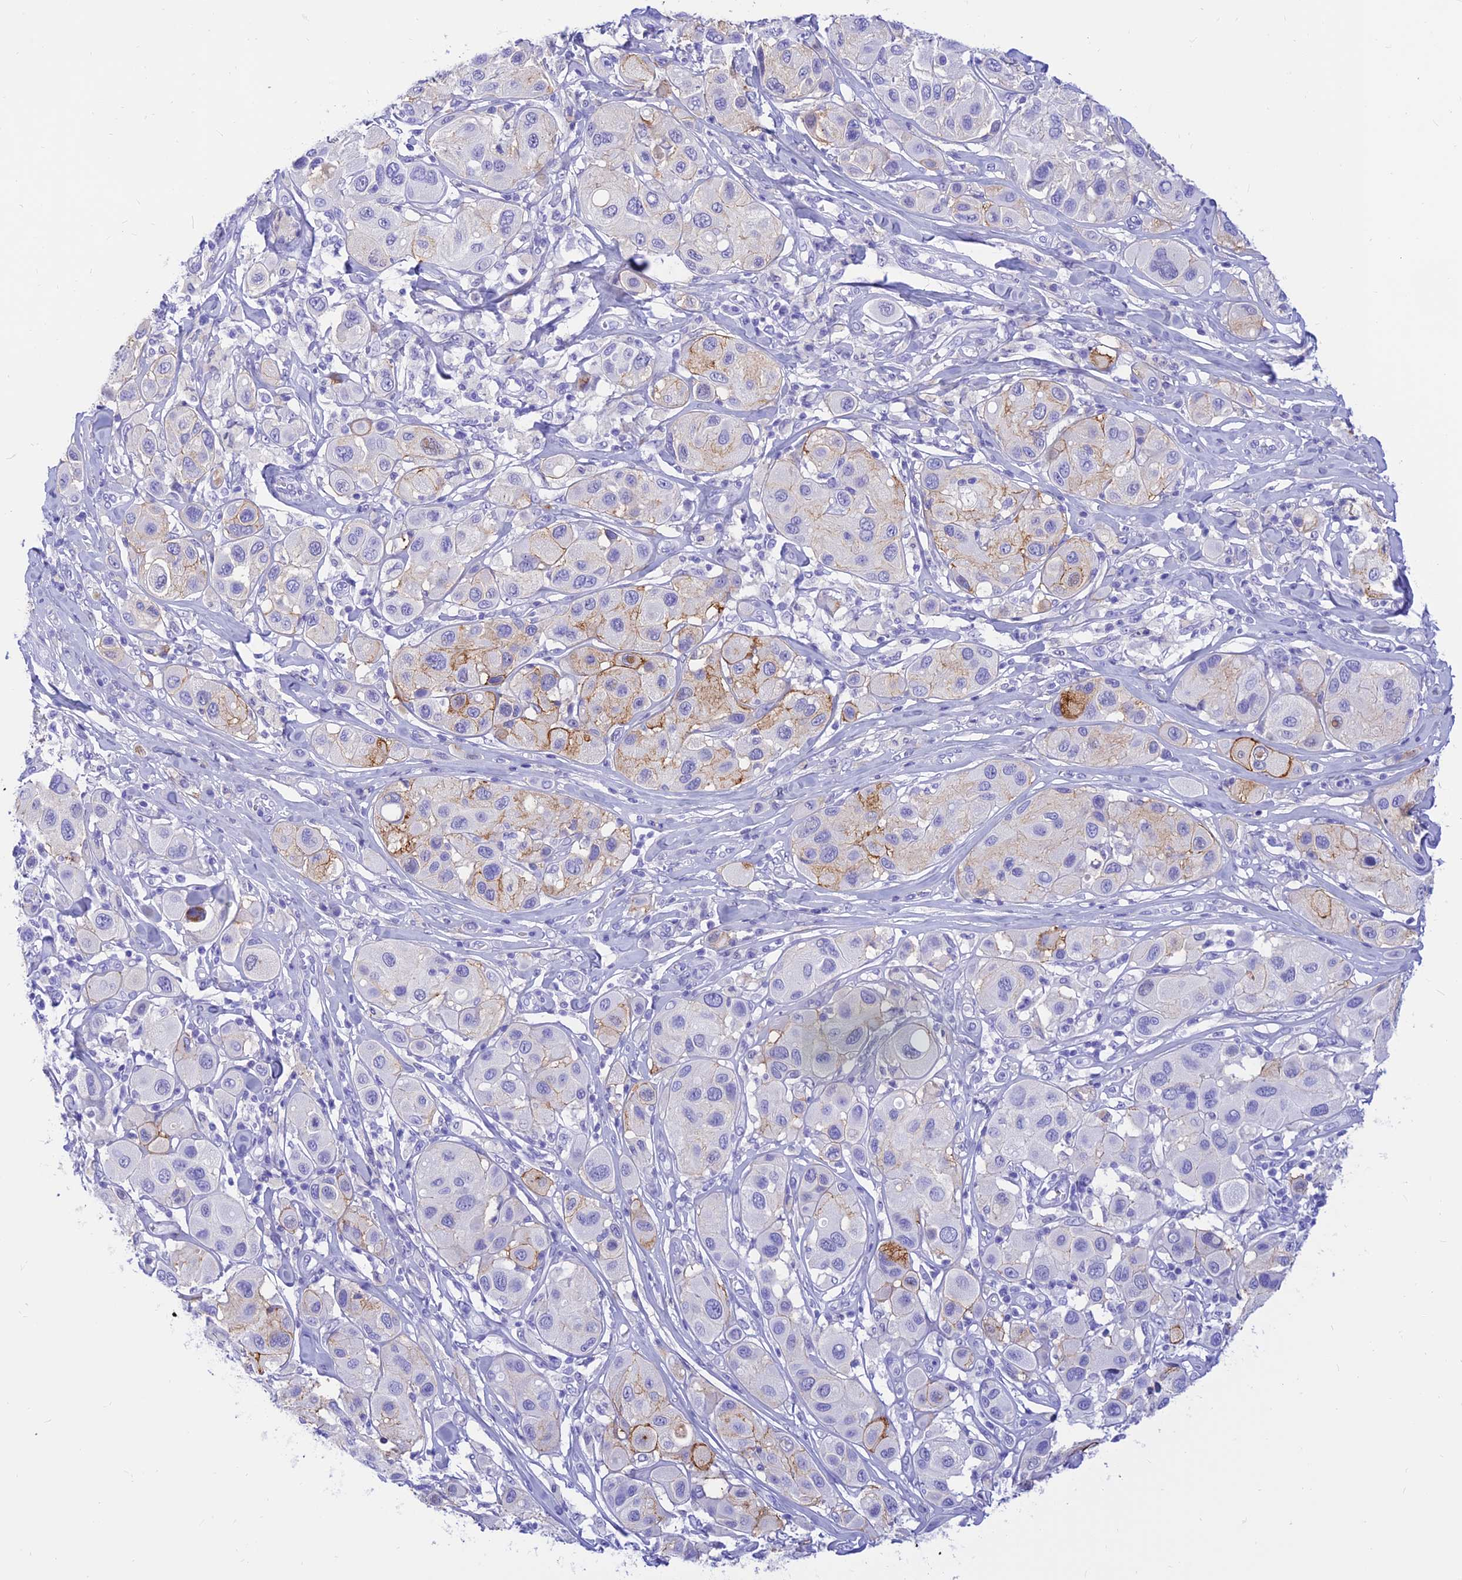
{"staining": {"intensity": "moderate", "quantity": "<25%", "location": "cytoplasmic/membranous"}, "tissue": "melanoma", "cell_type": "Tumor cells", "image_type": "cancer", "snomed": [{"axis": "morphology", "description": "Malignant melanoma, Metastatic site"}, {"axis": "topography", "description": "Skin"}], "caption": "Malignant melanoma (metastatic site) stained for a protein (brown) reveals moderate cytoplasmic/membranous positive positivity in approximately <25% of tumor cells.", "gene": "PRNP", "patient": {"sex": "male", "age": 41}}